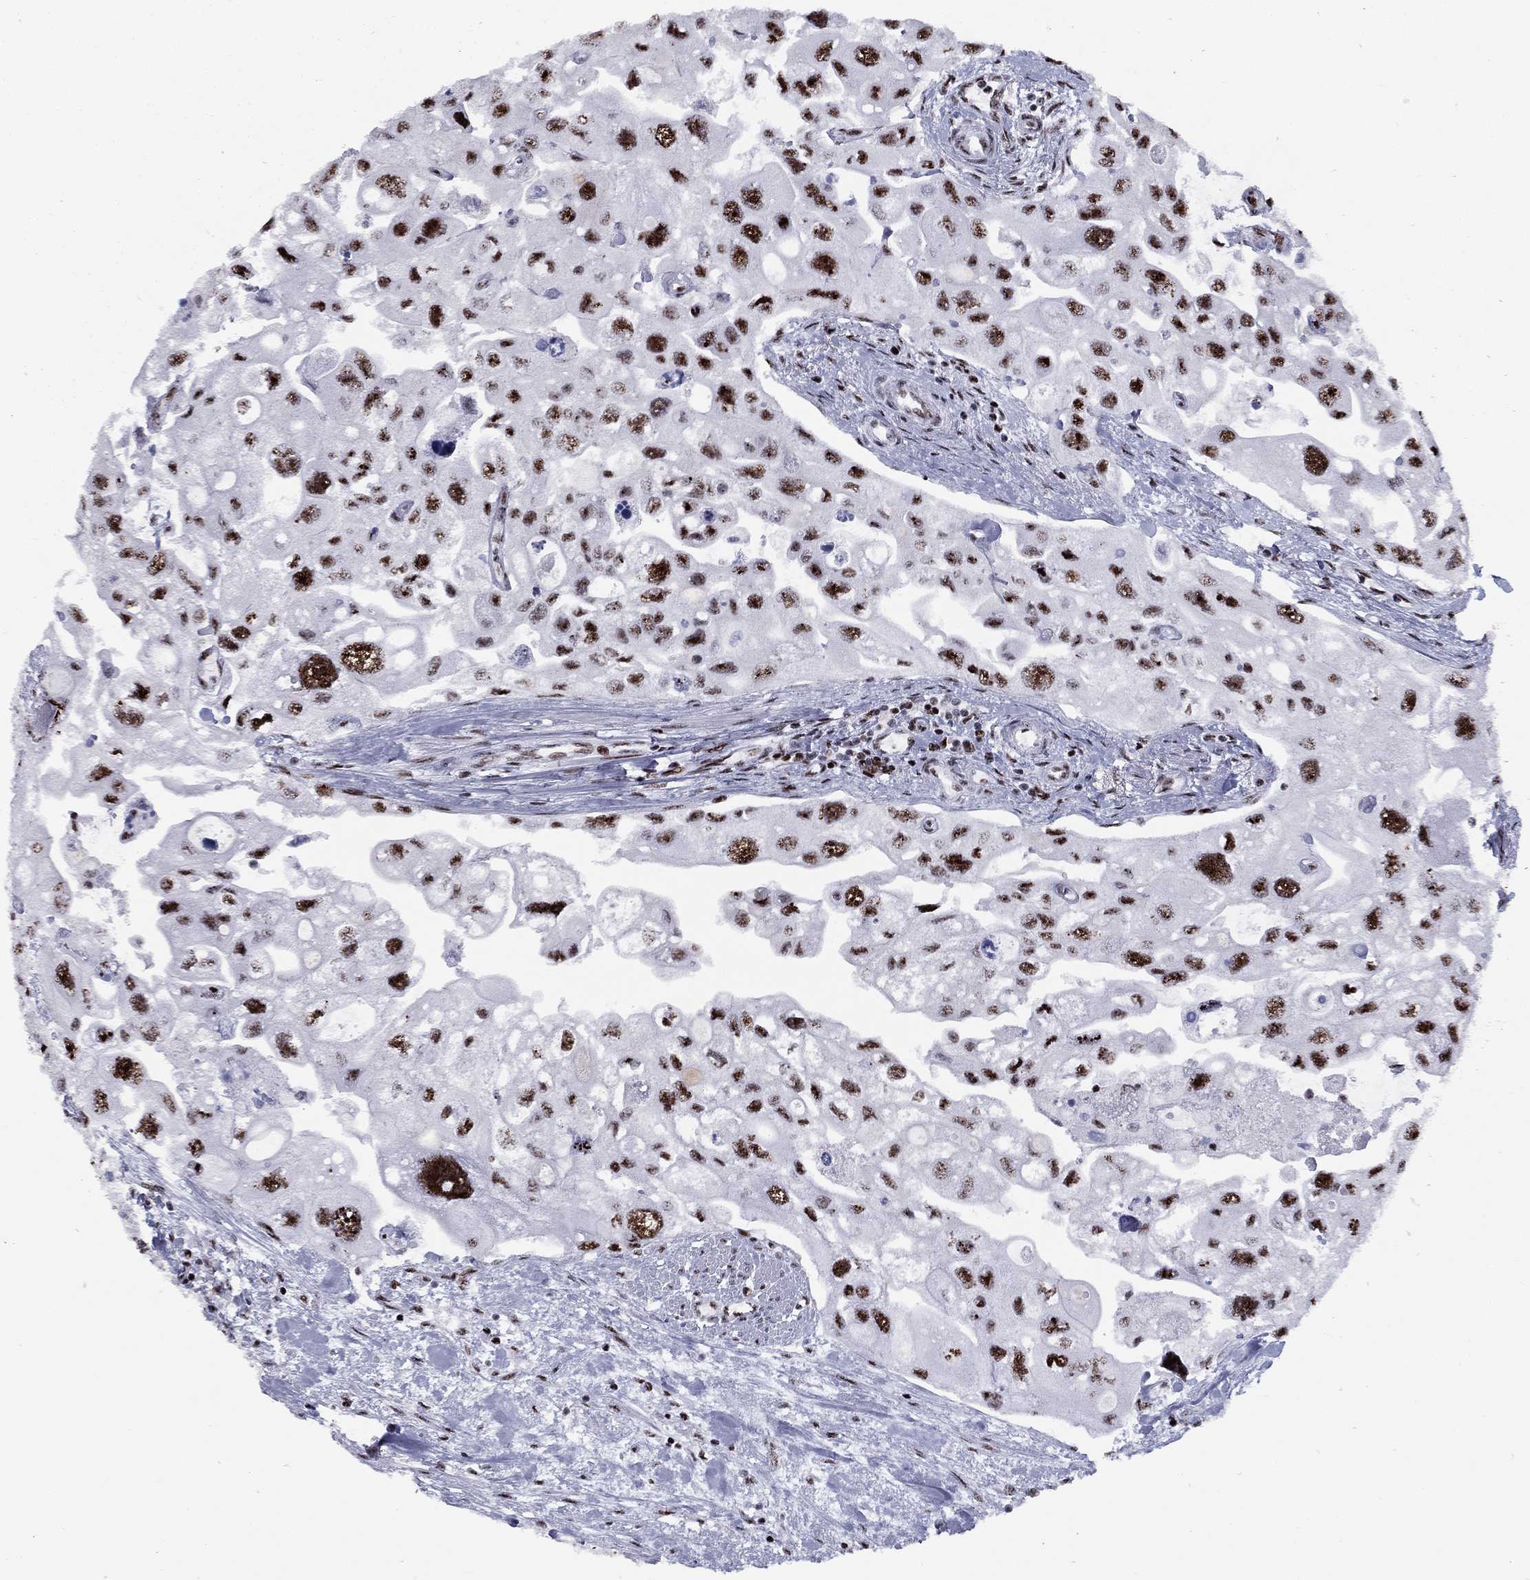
{"staining": {"intensity": "strong", "quantity": ">75%", "location": "nuclear"}, "tissue": "urothelial cancer", "cell_type": "Tumor cells", "image_type": "cancer", "snomed": [{"axis": "morphology", "description": "Urothelial carcinoma, High grade"}, {"axis": "topography", "description": "Urinary bladder"}], "caption": "Urothelial cancer tissue displays strong nuclear staining in about >75% of tumor cells (Stains: DAB (3,3'-diaminobenzidine) in brown, nuclei in blue, Microscopy: brightfield microscopy at high magnification).", "gene": "CYB561D2", "patient": {"sex": "male", "age": 59}}